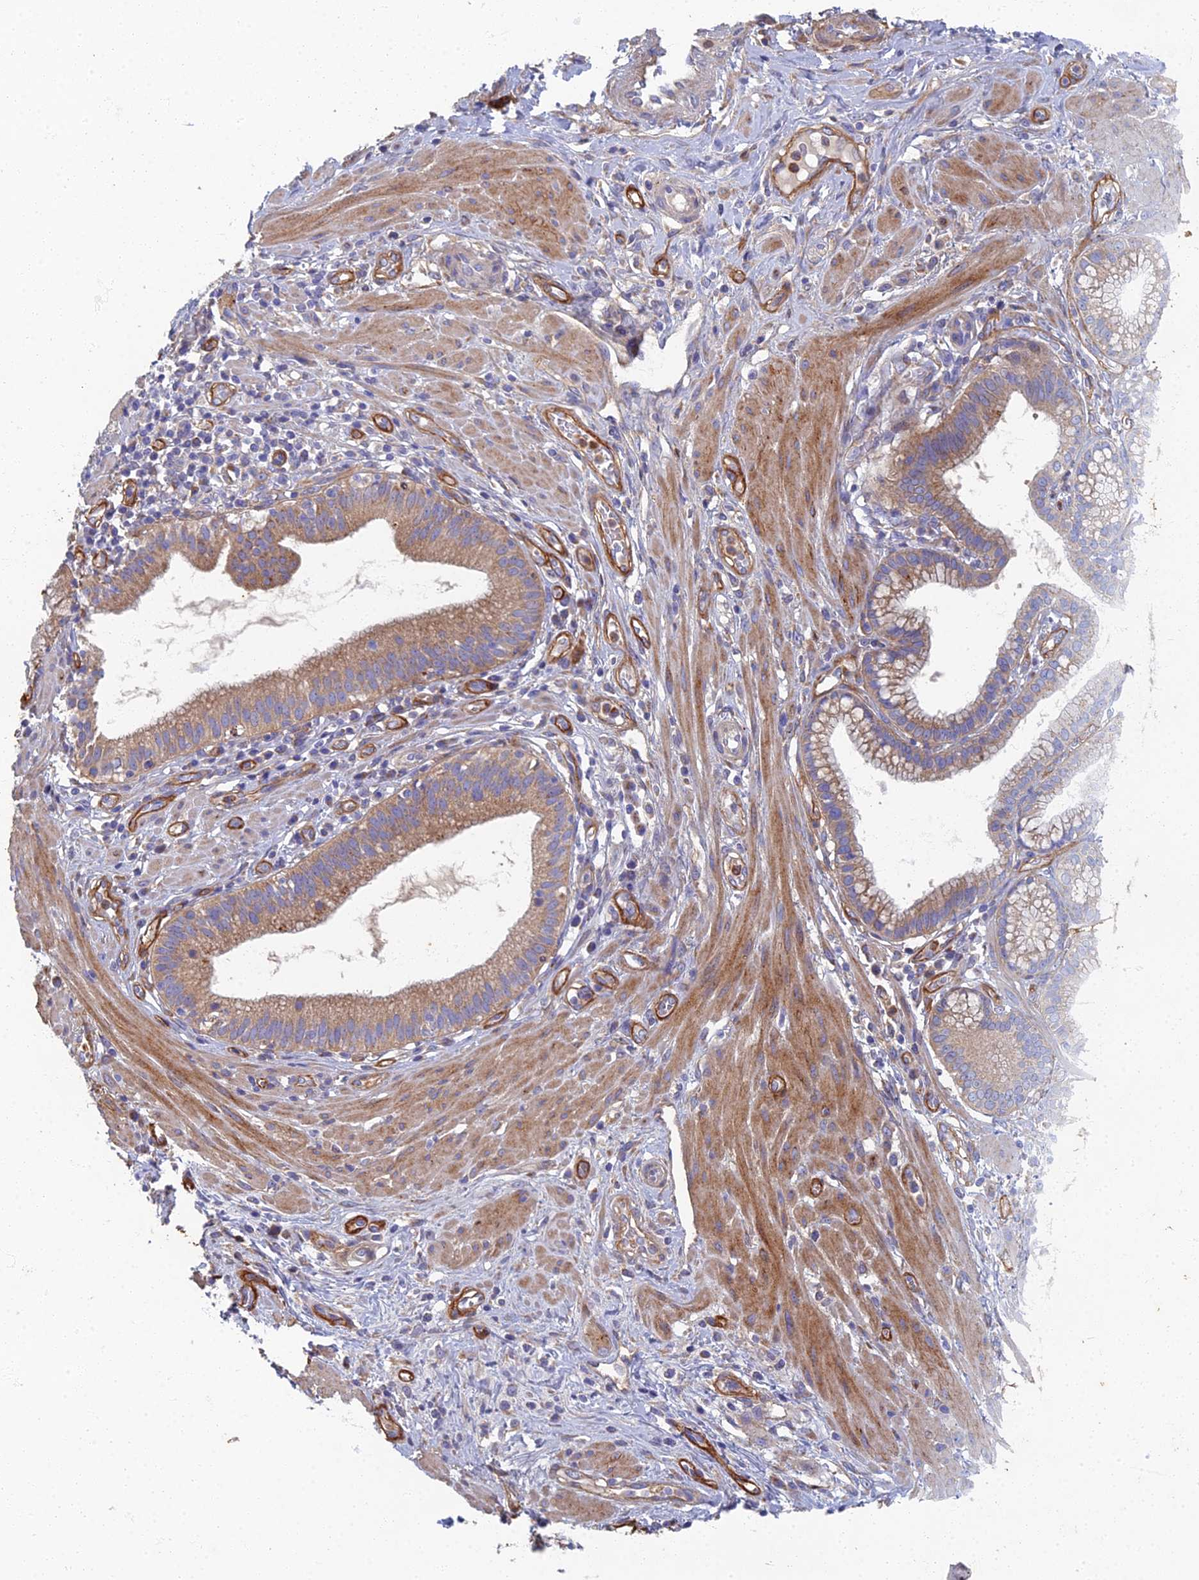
{"staining": {"intensity": "moderate", "quantity": ">75%", "location": "cytoplasmic/membranous"}, "tissue": "pancreatic cancer", "cell_type": "Tumor cells", "image_type": "cancer", "snomed": [{"axis": "morphology", "description": "Adenocarcinoma, NOS"}, {"axis": "topography", "description": "Pancreas"}], "caption": "Pancreatic adenocarcinoma was stained to show a protein in brown. There is medium levels of moderate cytoplasmic/membranous expression in approximately >75% of tumor cells.", "gene": "RNASEK", "patient": {"sex": "male", "age": 72}}